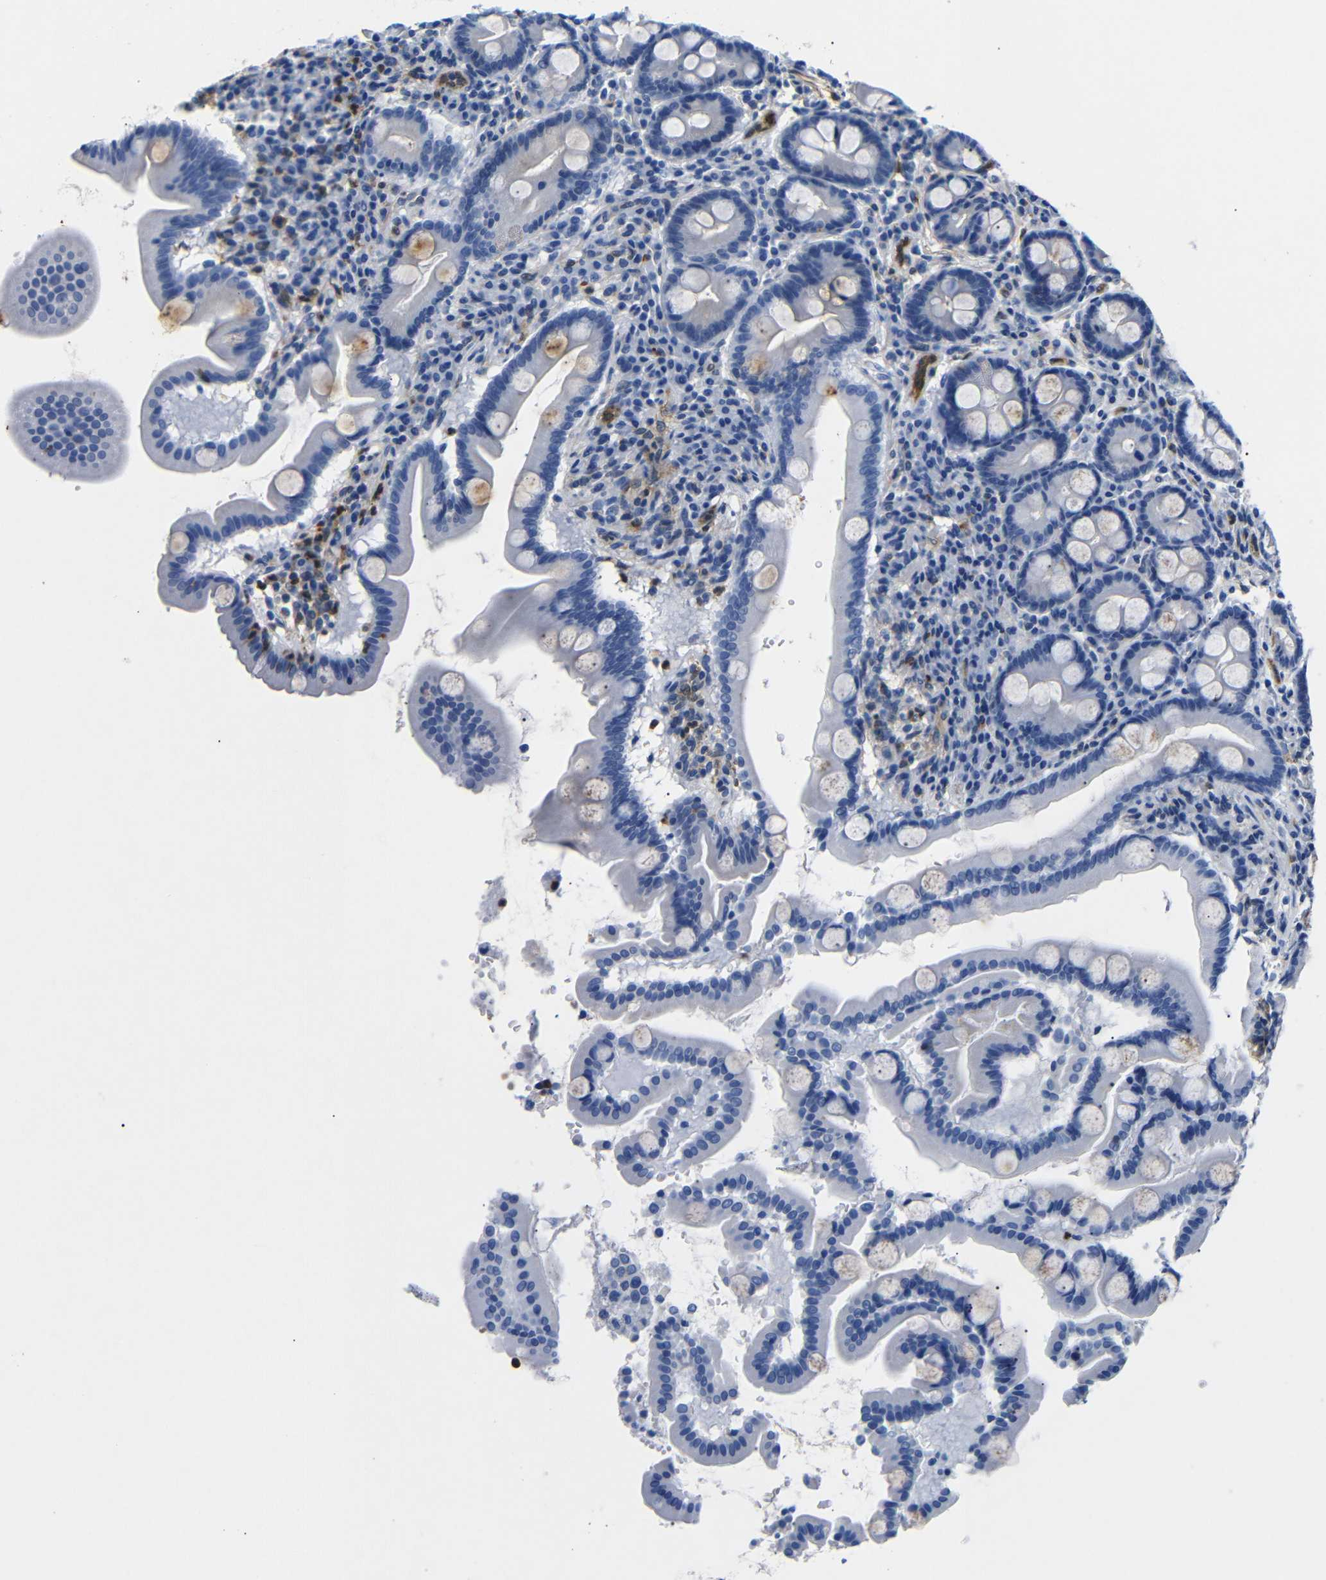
{"staining": {"intensity": "moderate", "quantity": "<25%", "location": "cytoplasmic/membranous"}, "tissue": "duodenum", "cell_type": "Glandular cells", "image_type": "normal", "snomed": [{"axis": "morphology", "description": "Normal tissue, NOS"}, {"axis": "topography", "description": "Duodenum"}], "caption": "A high-resolution histopathology image shows IHC staining of benign duodenum, which exhibits moderate cytoplasmic/membranous positivity in approximately <25% of glandular cells.", "gene": "SDCBP", "patient": {"sex": "male", "age": 50}}